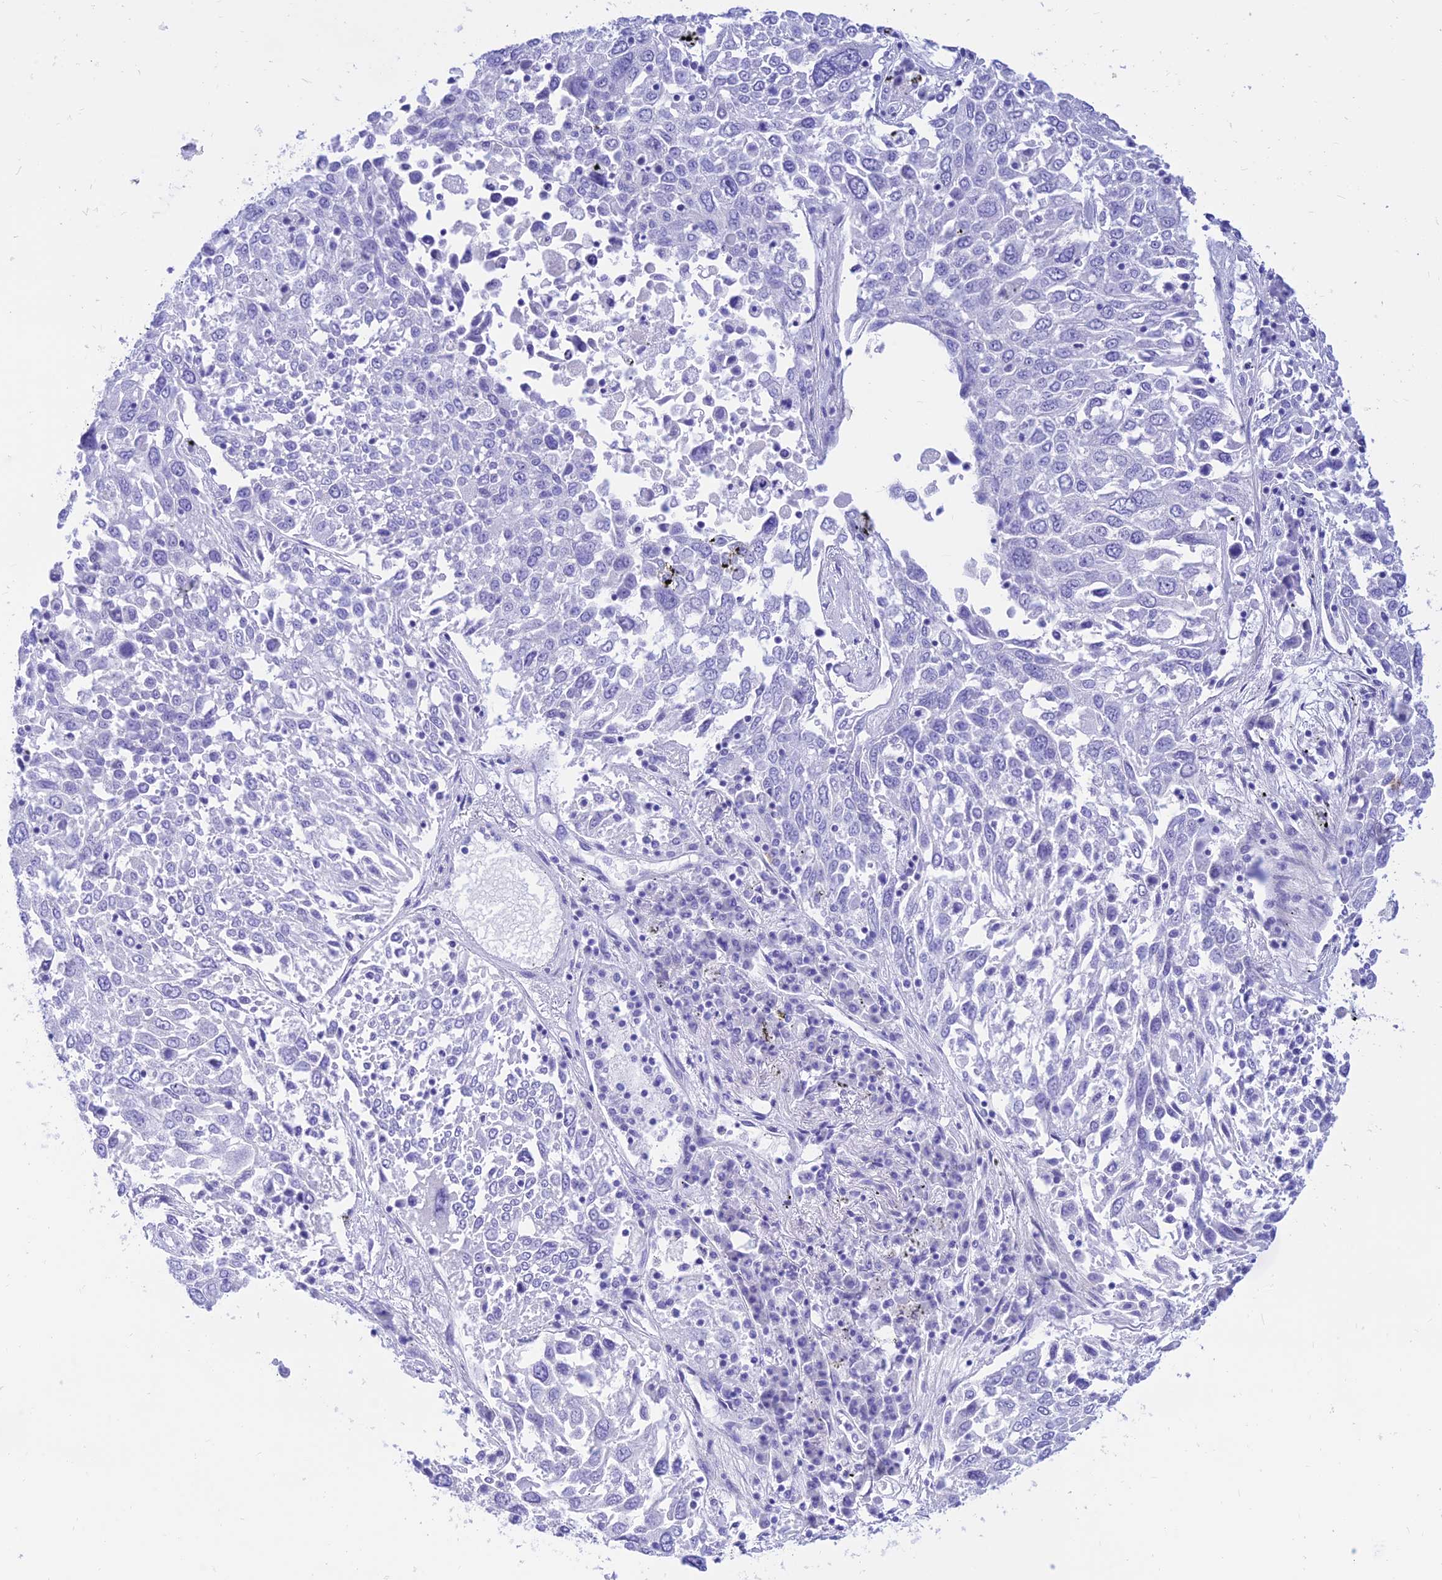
{"staining": {"intensity": "negative", "quantity": "none", "location": "none"}, "tissue": "lung cancer", "cell_type": "Tumor cells", "image_type": "cancer", "snomed": [{"axis": "morphology", "description": "Squamous cell carcinoma, NOS"}, {"axis": "topography", "description": "Lung"}], "caption": "Photomicrograph shows no significant protein positivity in tumor cells of lung cancer.", "gene": "PRNP", "patient": {"sex": "male", "age": 65}}